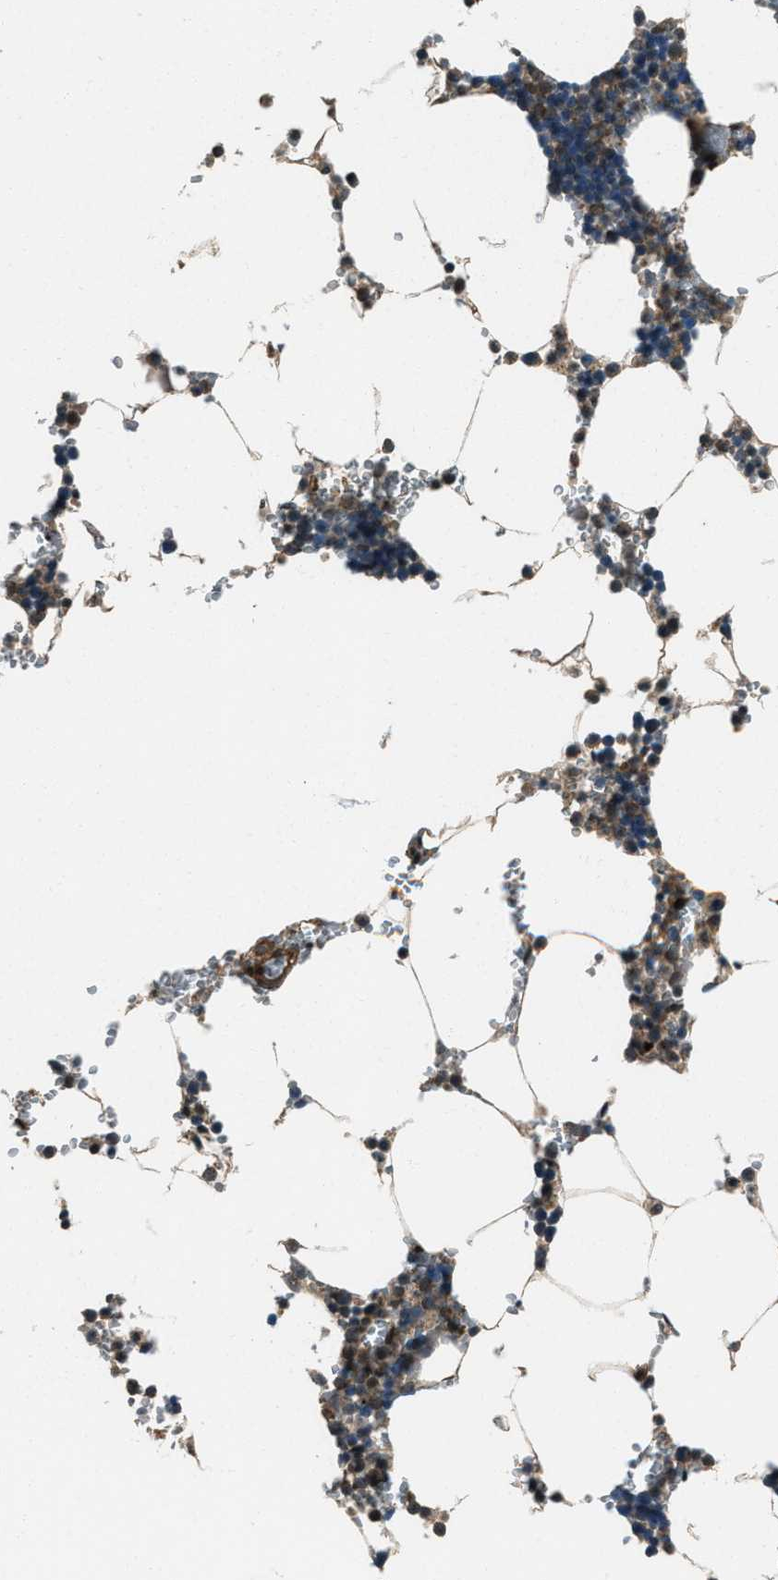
{"staining": {"intensity": "moderate", "quantity": "25%-75%", "location": "cytoplasmic/membranous"}, "tissue": "bone marrow", "cell_type": "Hematopoietic cells", "image_type": "normal", "snomed": [{"axis": "morphology", "description": "Normal tissue, NOS"}, {"axis": "topography", "description": "Bone marrow"}], "caption": "The micrograph exhibits a brown stain indicating the presence of a protein in the cytoplasmic/membranous of hematopoietic cells in bone marrow.", "gene": "SVIL", "patient": {"sex": "male", "age": 70}}